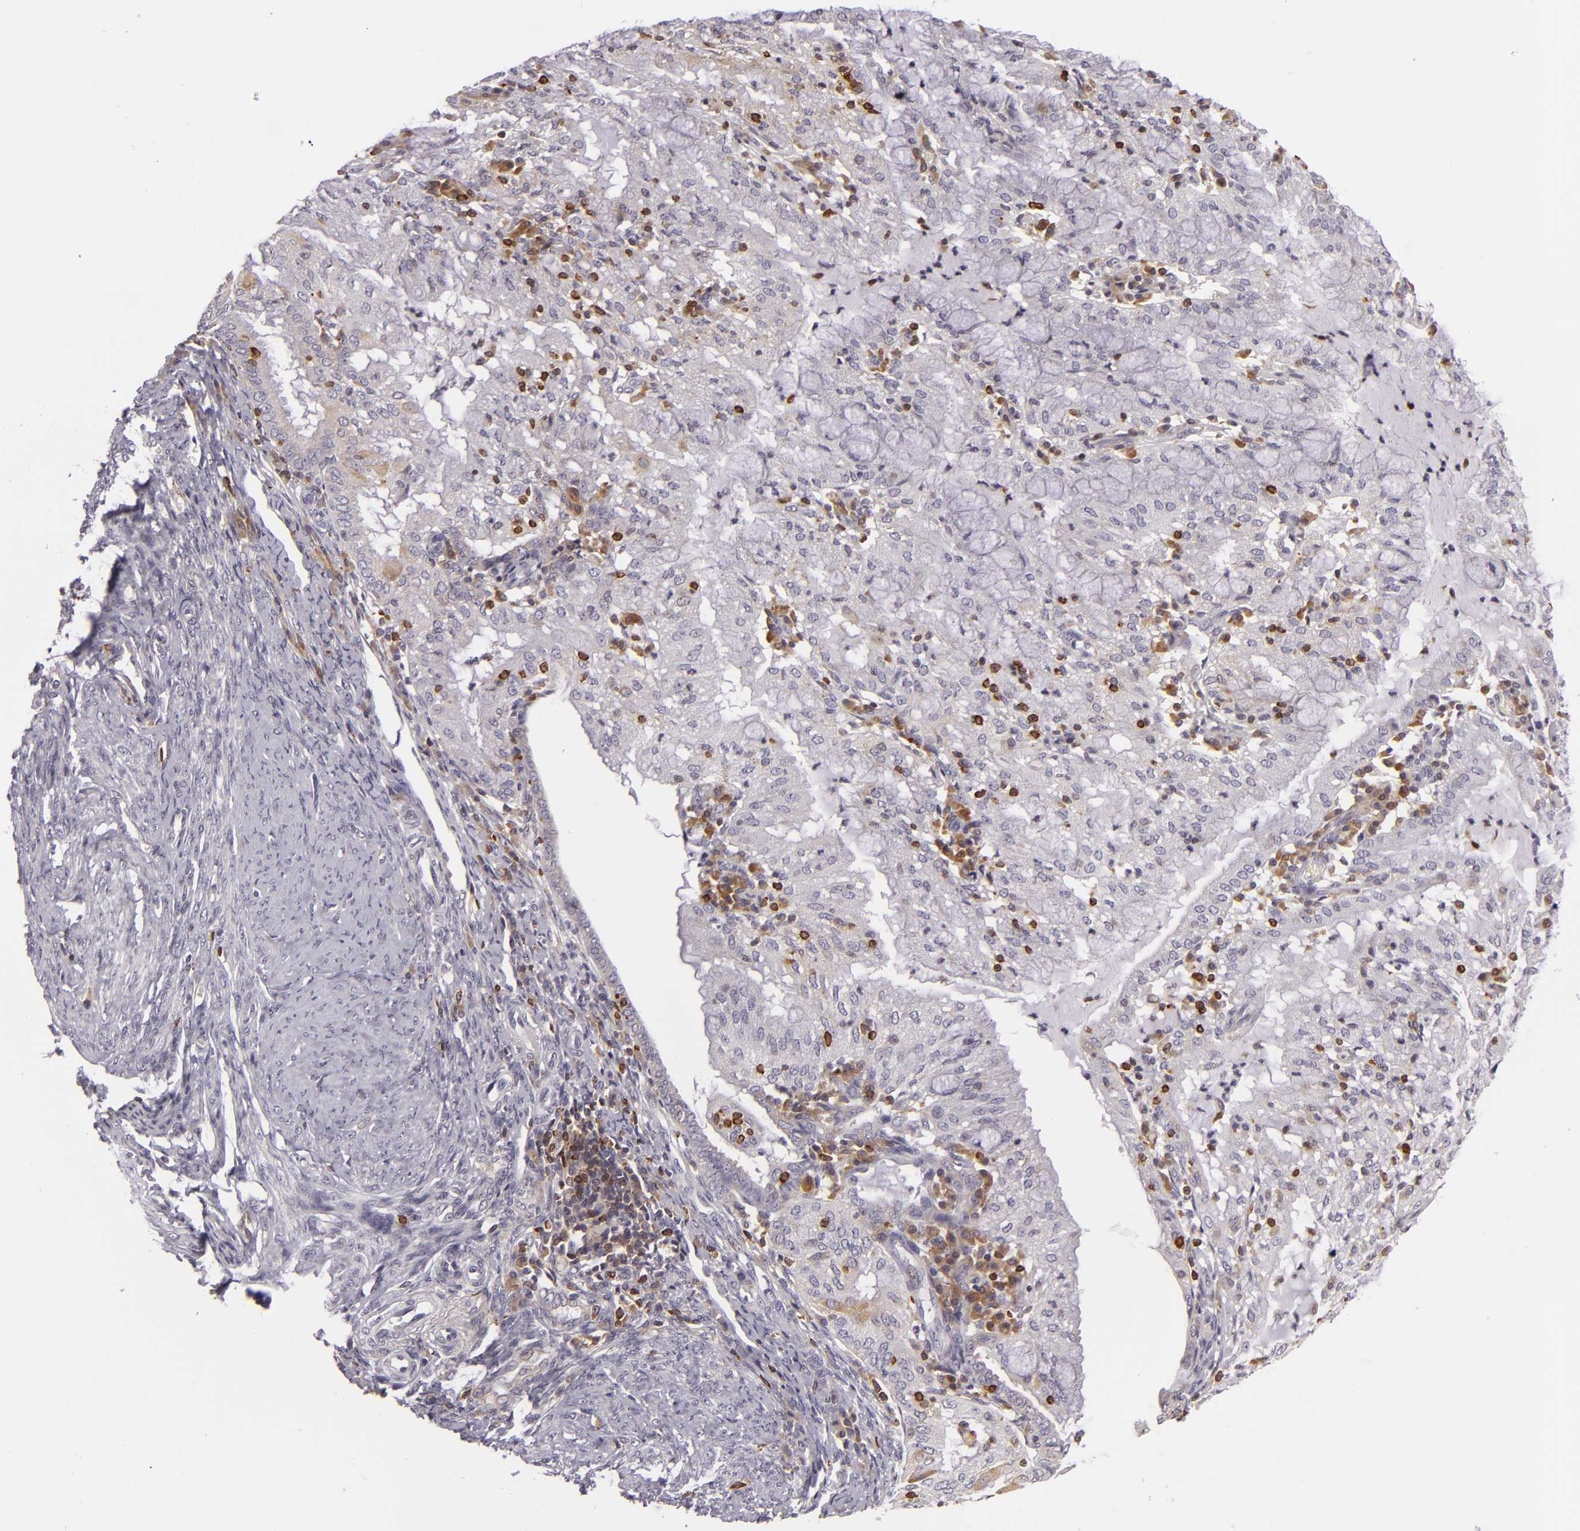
{"staining": {"intensity": "negative", "quantity": "none", "location": "none"}, "tissue": "endometrial cancer", "cell_type": "Tumor cells", "image_type": "cancer", "snomed": [{"axis": "morphology", "description": "Adenocarcinoma, NOS"}, {"axis": "topography", "description": "Endometrium"}], "caption": "Protein analysis of endometrial cancer exhibits no significant positivity in tumor cells.", "gene": "APOBEC3G", "patient": {"sex": "female", "age": 63}}